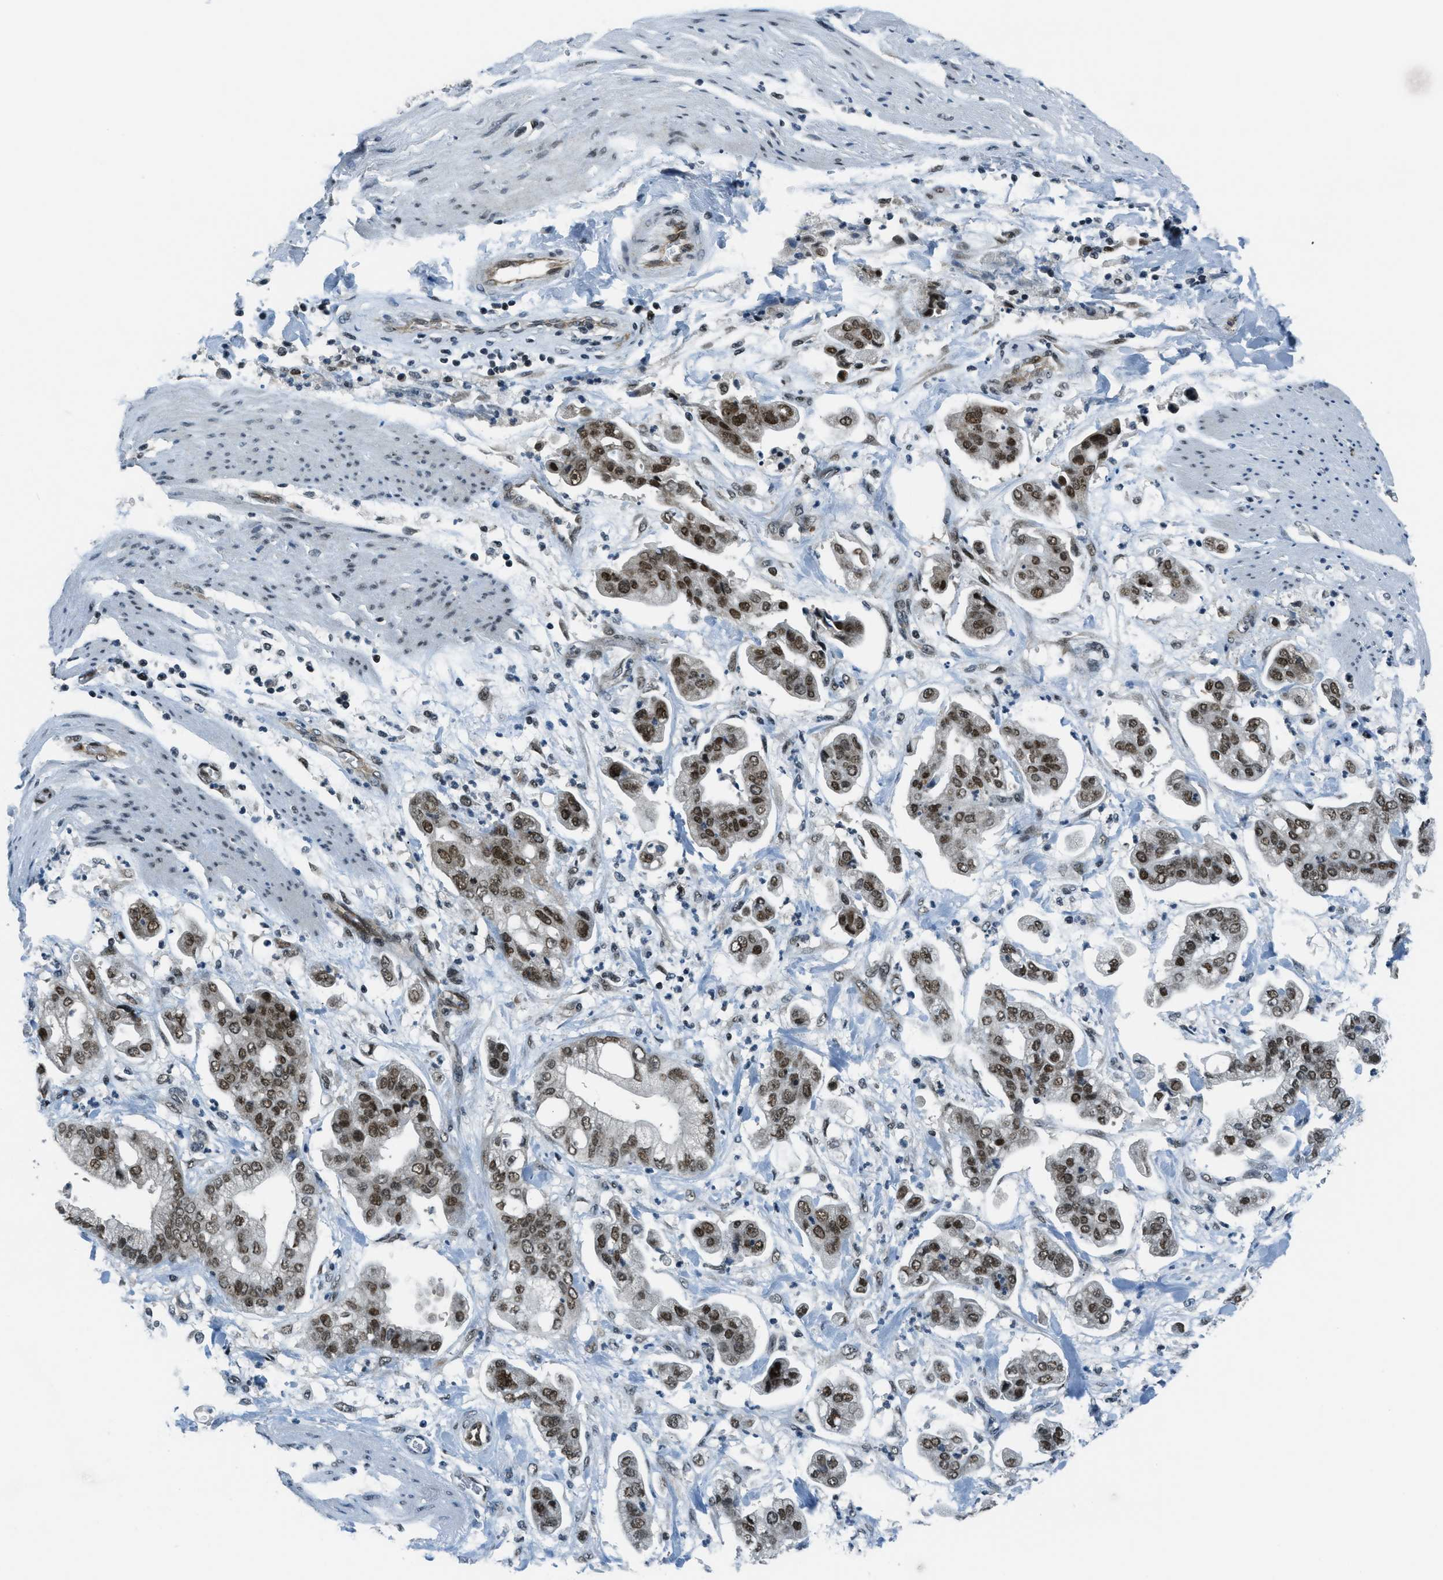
{"staining": {"intensity": "moderate", "quantity": ">75%", "location": "nuclear"}, "tissue": "stomach cancer", "cell_type": "Tumor cells", "image_type": "cancer", "snomed": [{"axis": "morphology", "description": "Adenocarcinoma, NOS"}, {"axis": "topography", "description": "Stomach"}], "caption": "Immunohistochemistry (IHC) image of human stomach cancer (adenocarcinoma) stained for a protein (brown), which reveals medium levels of moderate nuclear staining in about >75% of tumor cells.", "gene": "KLF6", "patient": {"sex": "male", "age": 62}}